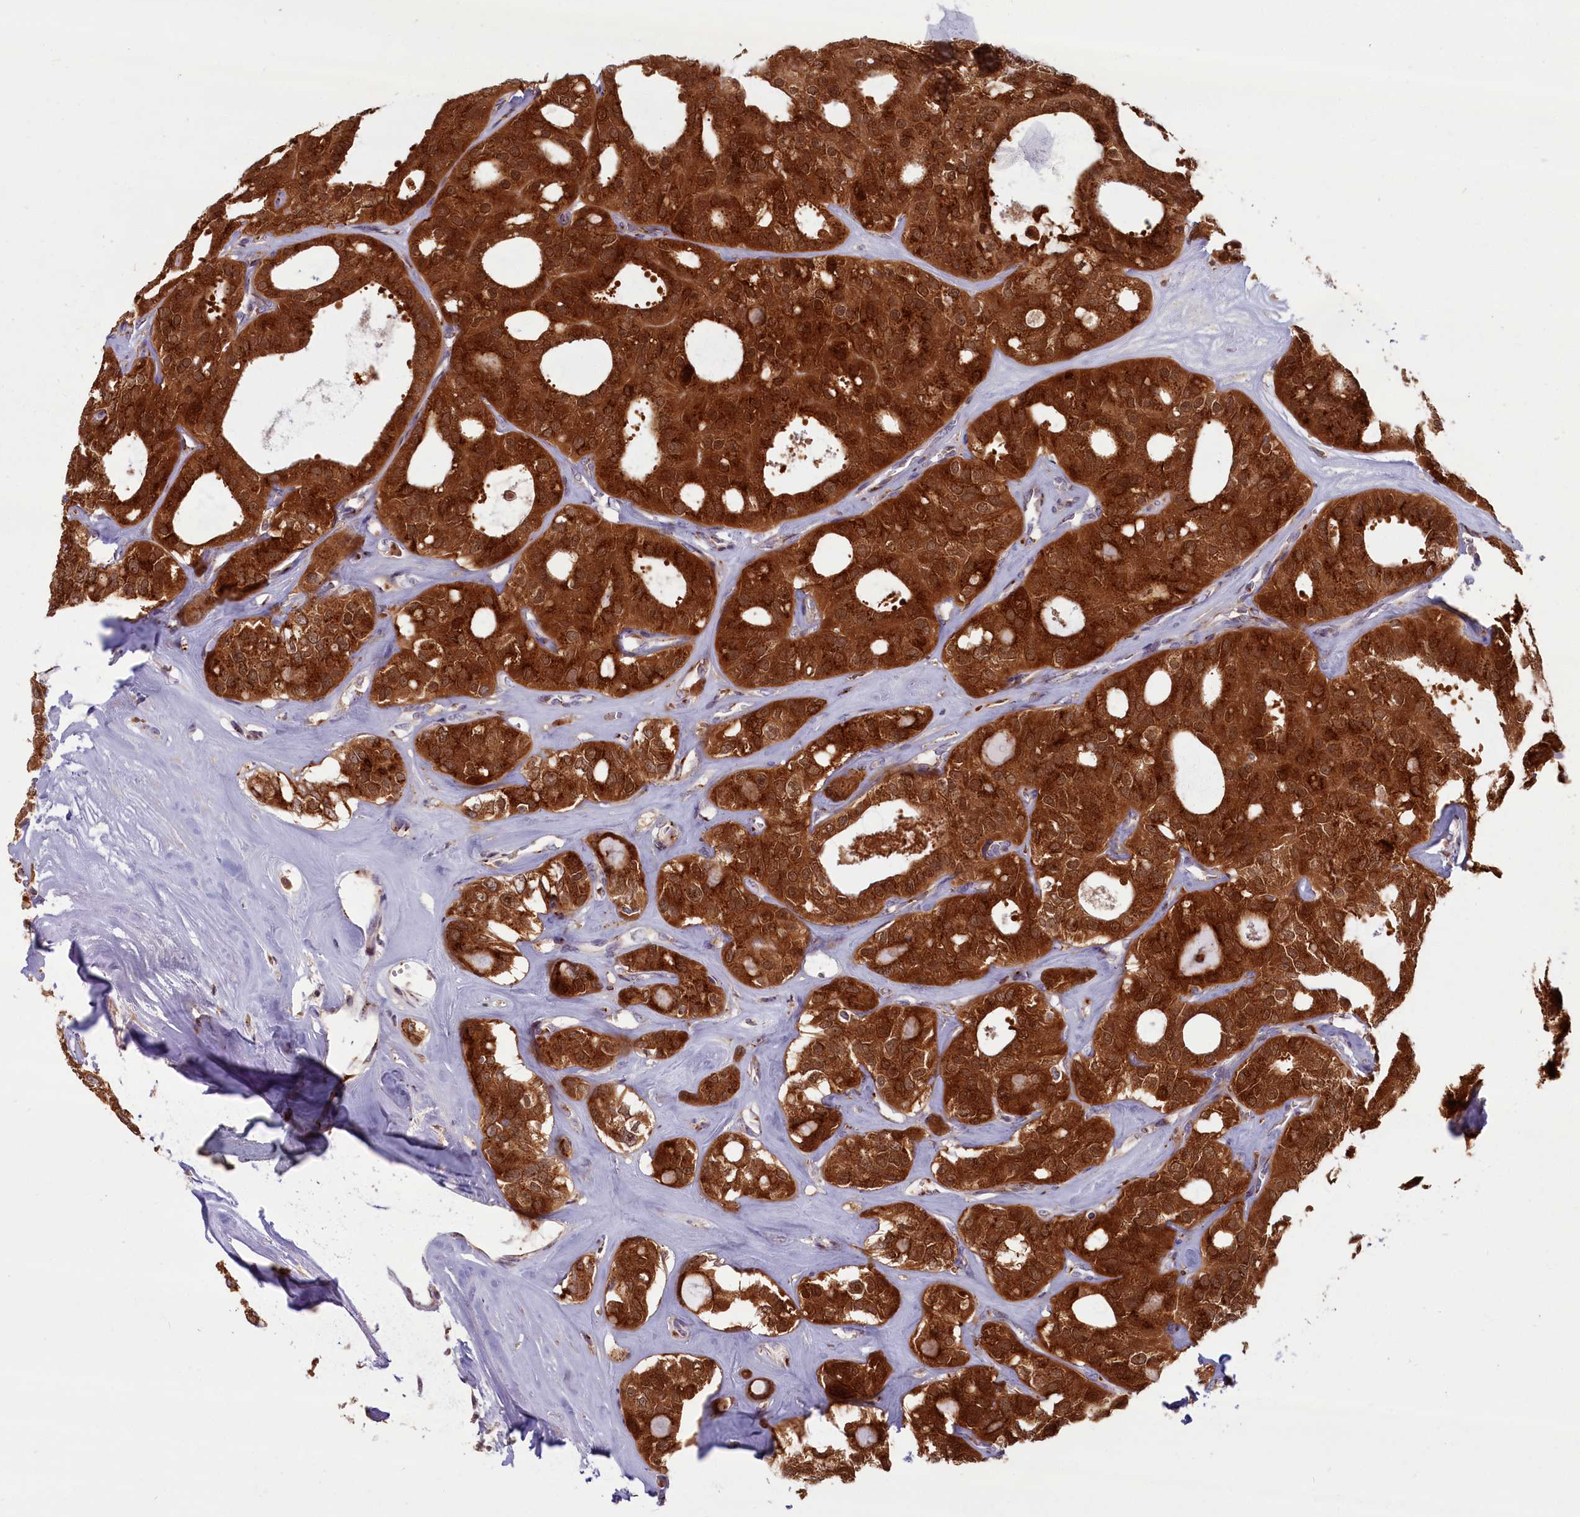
{"staining": {"intensity": "strong", "quantity": ">75%", "location": "cytoplasmic/membranous"}, "tissue": "thyroid cancer", "cell_type": "Tumor cells", "image_type": "cancer", "snomed": [{"axis": "morphology", "description": "Follicular adenoma carcinoma, NOS"}, {"axis": "topography", "description": "Thyroid gland"}], "caption": "Strong cytoplasmic/membranous staining is seen in about >75% of tumor cells in thyroid cancer. (DAB IHC, brown staining for protein, blue staining for nuclei).", "gene": "BLVRB", "patient": {"sex": "male", "age": 75}}